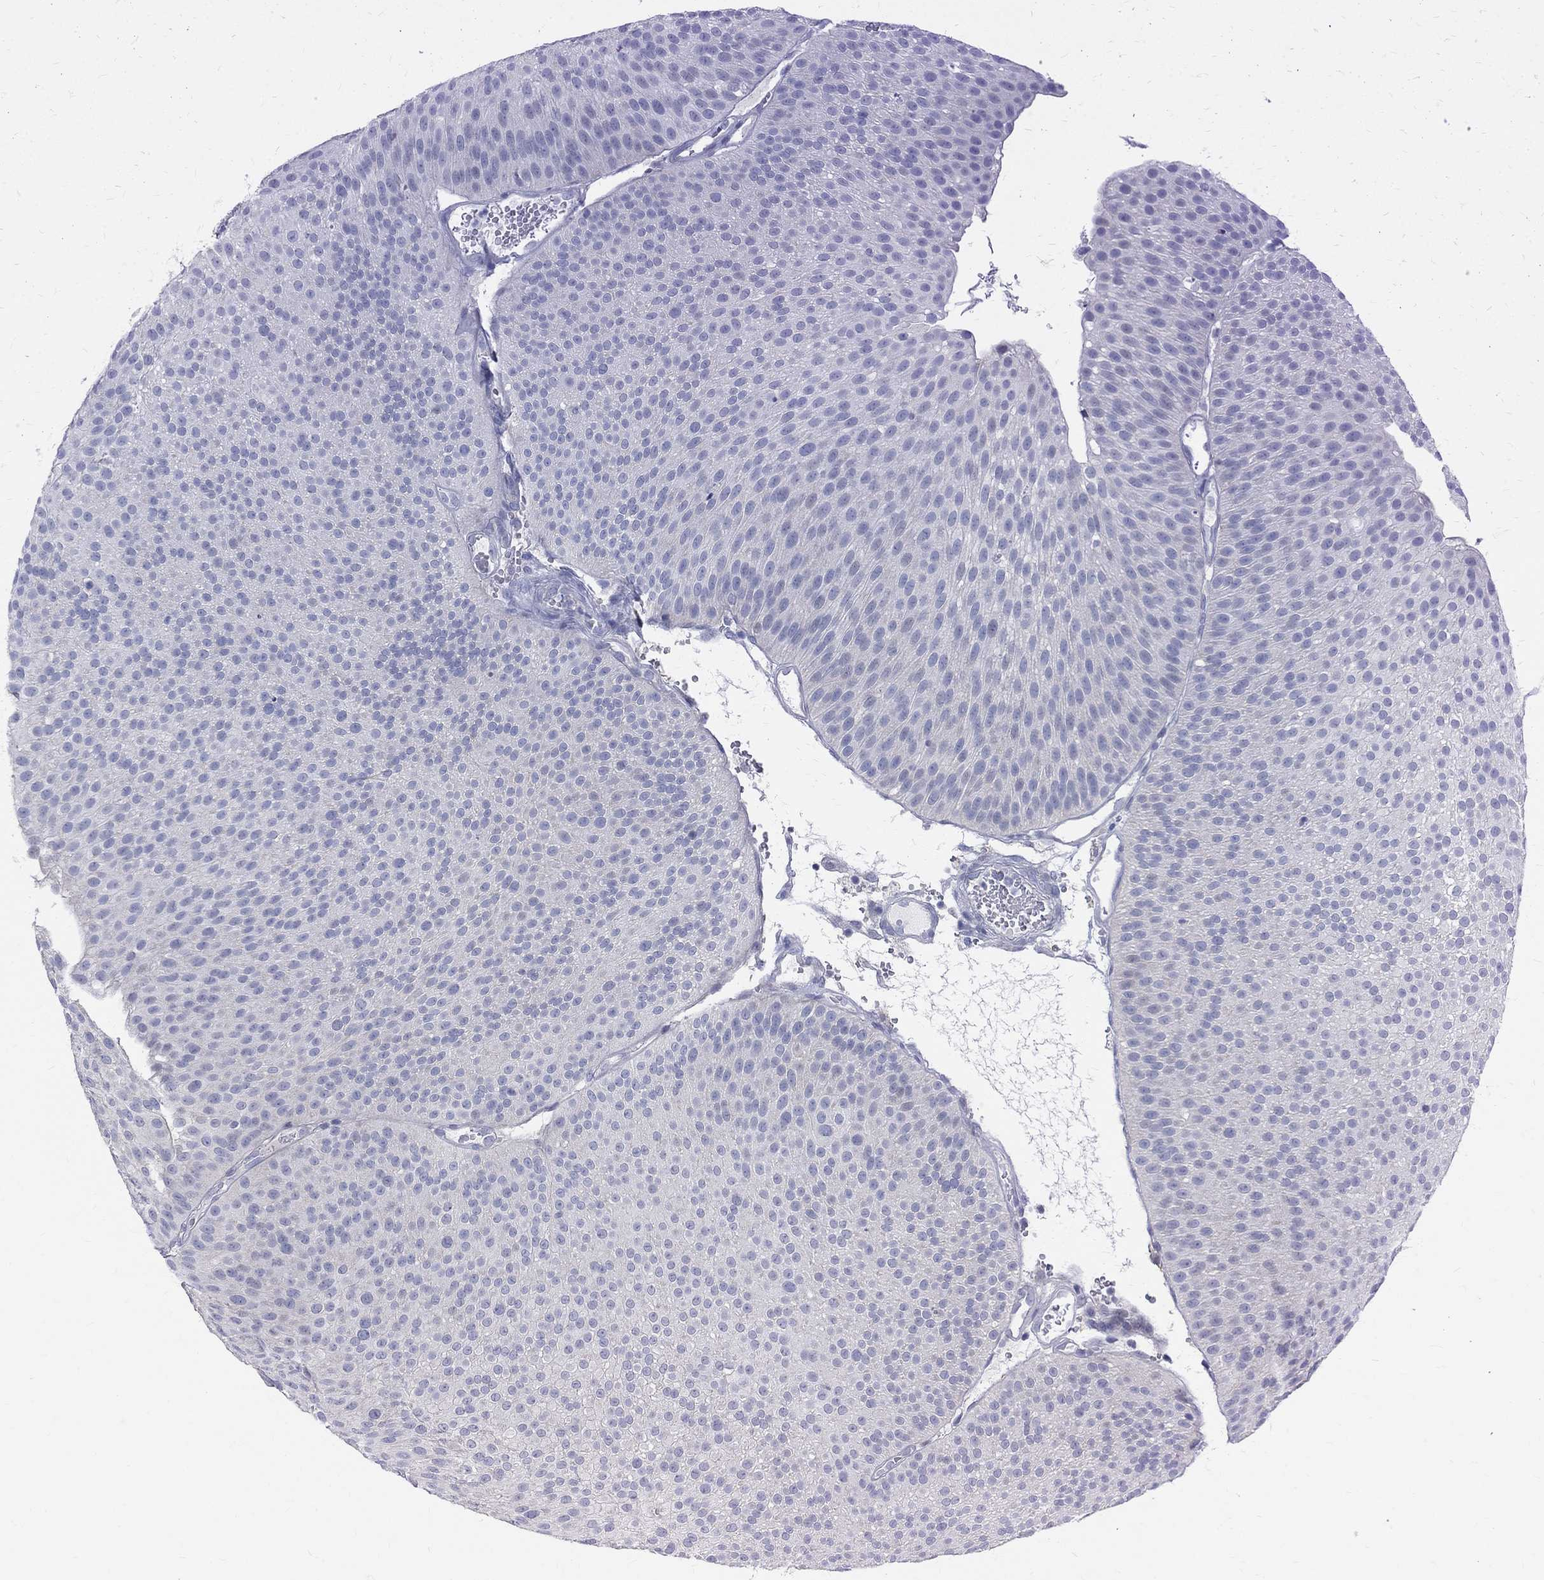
{"staining": {"intensity": "negative", "quantity": "none", "location": "none"}, "tissue": "urothelial cancer", "cell_type": "Tumor cells", "image_type": "cancer", "snomed": [{"axis": "morphology", "description": "Urothelial carcinoma, Low grade"}, {"axis": "topography", "description": "Urinary bladder"}], "caption": "Immunohistochemistry image of urothelial cancer stained for a protein (brown), which reveals no positivity in tumor cells.", "gene": "MAGEB6", "patient": {"sex": "male", "age": 65}}